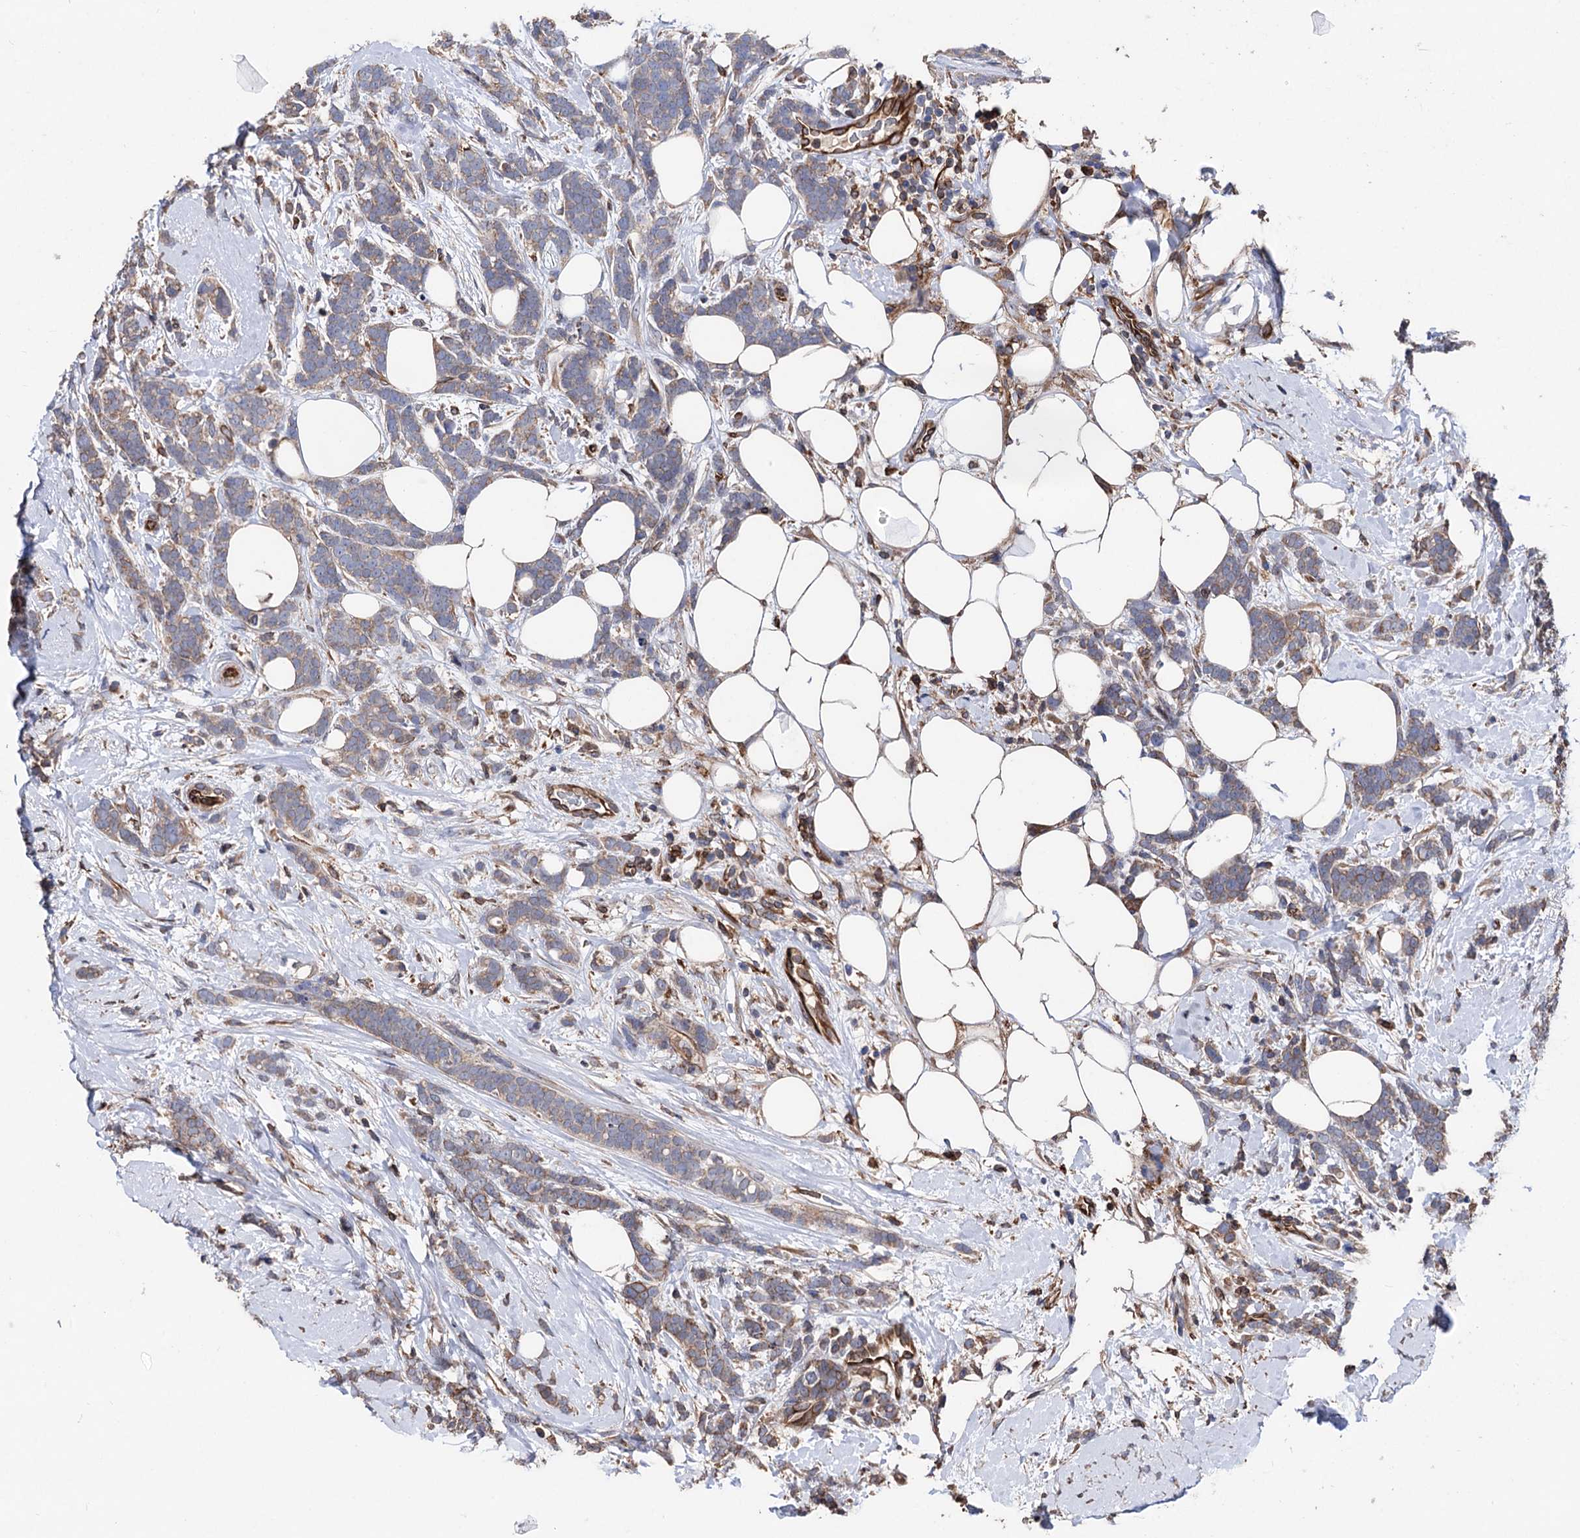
{"staining": {"intensity": "weak", "quantity": "<25%", "location": "cytoplasmic/membranous"}, "tissue": "breast cancer", "cell_type": "Tumor cells", "image_type": "cancer", "snomed": [{"axis": "morphology", "description": "Lobular carcinoma"}, {"axis": "topography", "description": "Breast"}], "caption": "Immunohistochemistry of human breast cancer (lobular carcinoma) exhibits no staining in tumor cells.", "gene": "STING1", "patient": {"sex": "female", "age": 58}}